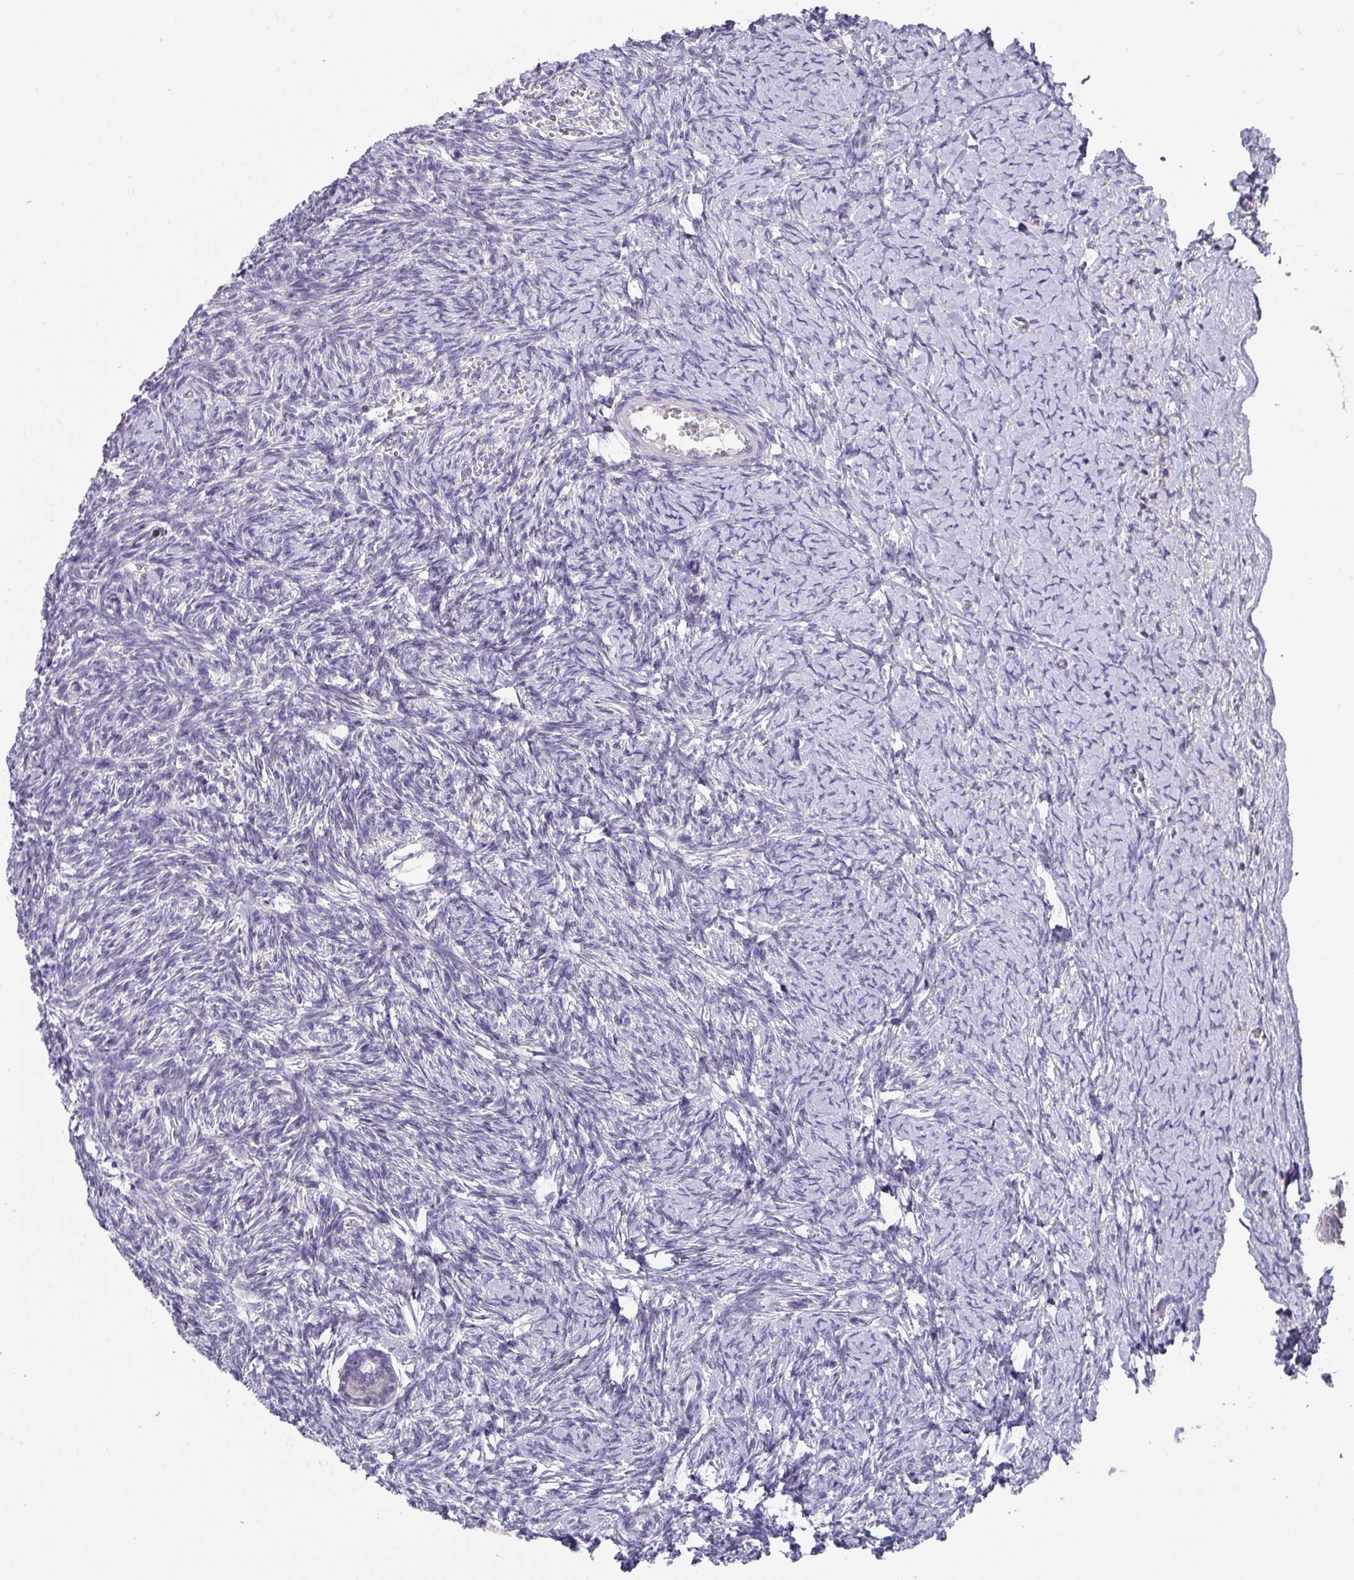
{"staining": {"intensity": "negative", "quantity": "none", "location": "none"}, "tissue": "ovary", "cell_type": "Follicle cells", "image_type": "normal", "snomed": [{"axis": "morphology", "description": "Normal tissue, NOS"}, {"axis": "topography", "description": "Ovary"}], "caption": "A high-resolution histopathology image shows IHC staining of unremarkable ovary, which reveals no significant expression in follicle cells.", "gene": "DCAF12L1", "patient": {"sex": "female", "age": 39}}